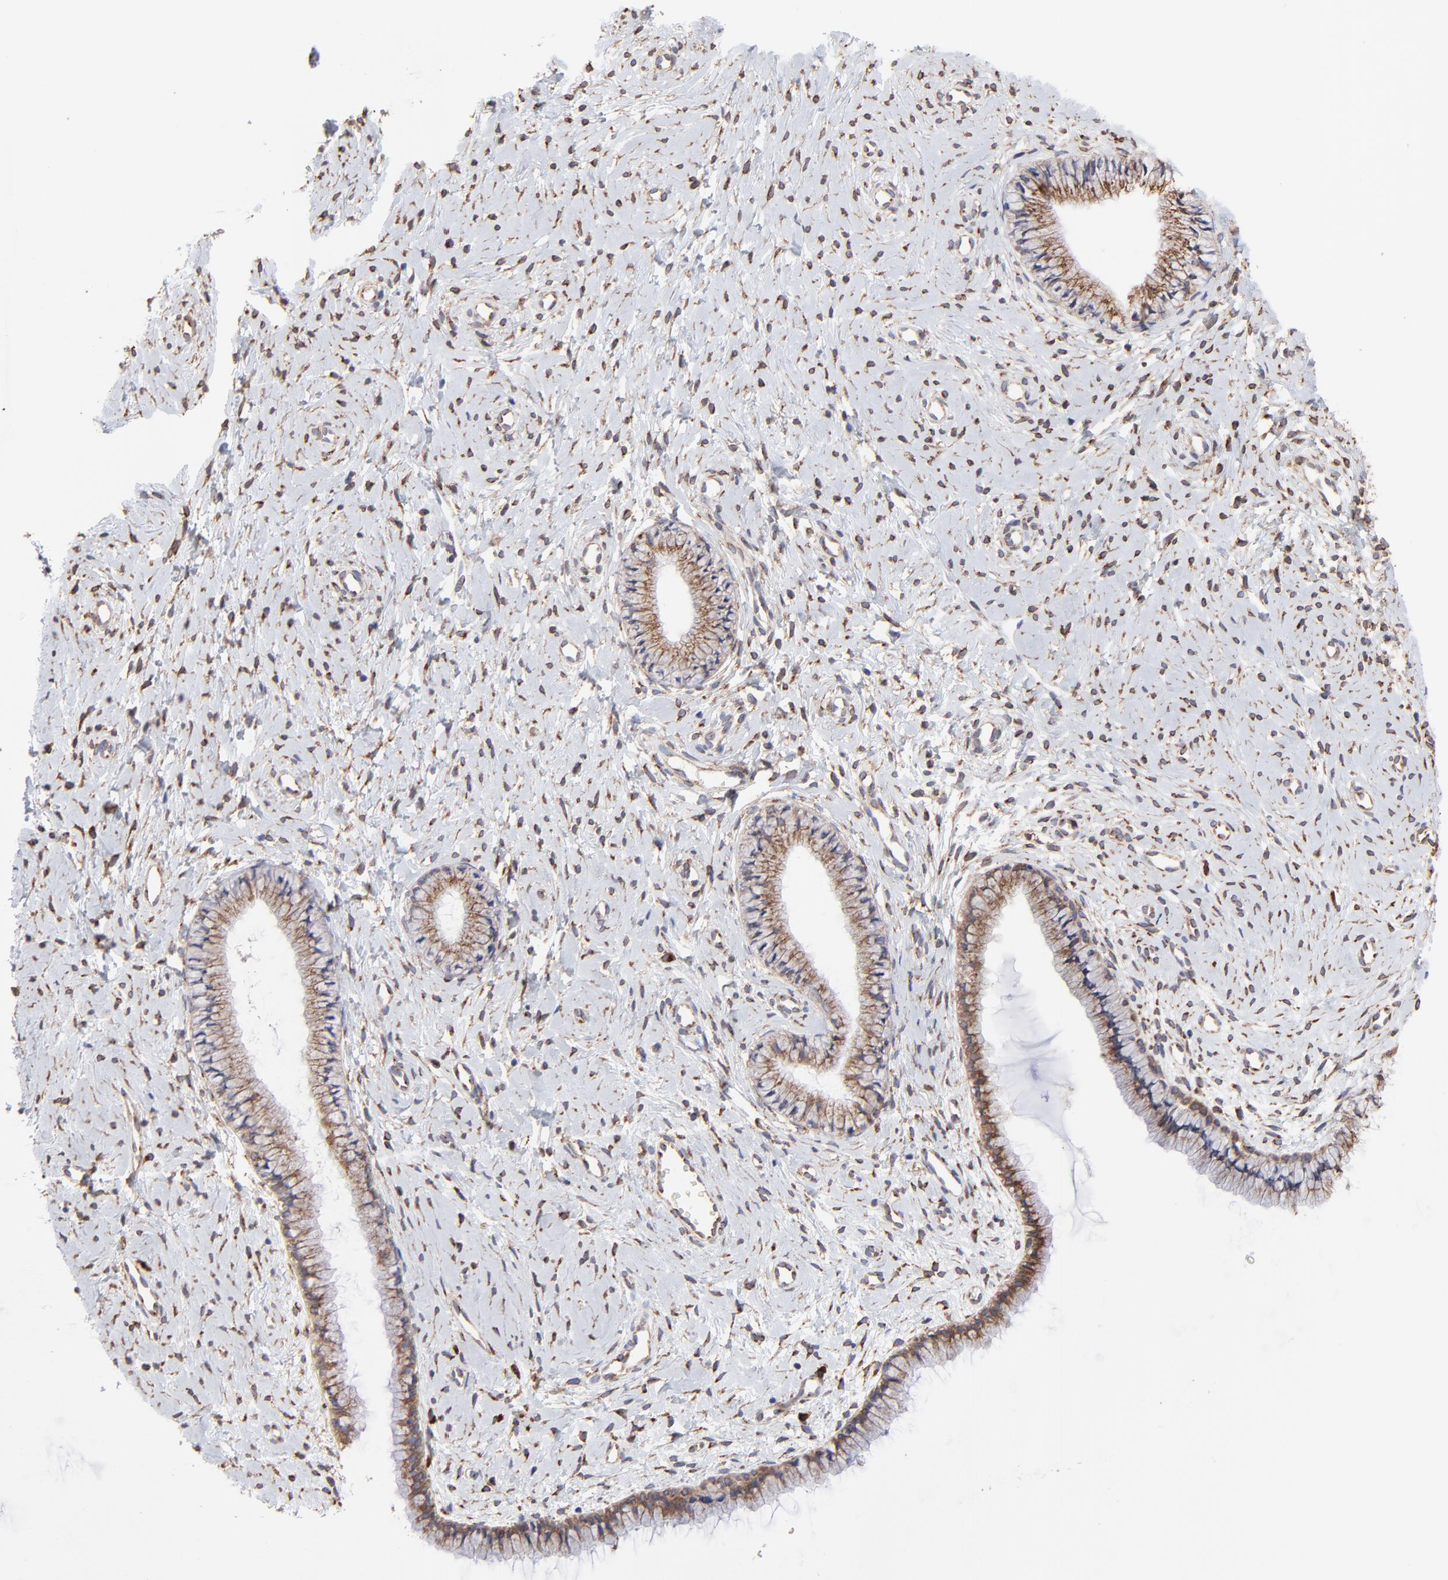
{"staining": {"intensity": "weak", "quantity": ">75%", "location": "cytoplasmic/membranous"}, "tissue": "cervix", "cell_type": "Glandular cells", "image_type": "normal", "snomed": [{"axis": "morphology", "description": "Normal tissue, NOS"}, {"axis": "topography", "description": "Cervix"}], "caption": "Immunohistochemical staining of unremarkable cervix displays >75% levels of weak cytoplasmic/membranous protein staining in about >75% of glandular cells. (Brightfield microscopy of DAB IHC at high magnification).", "gene": "LMAN1", "patient": {"sex": "female", "age": 46}}